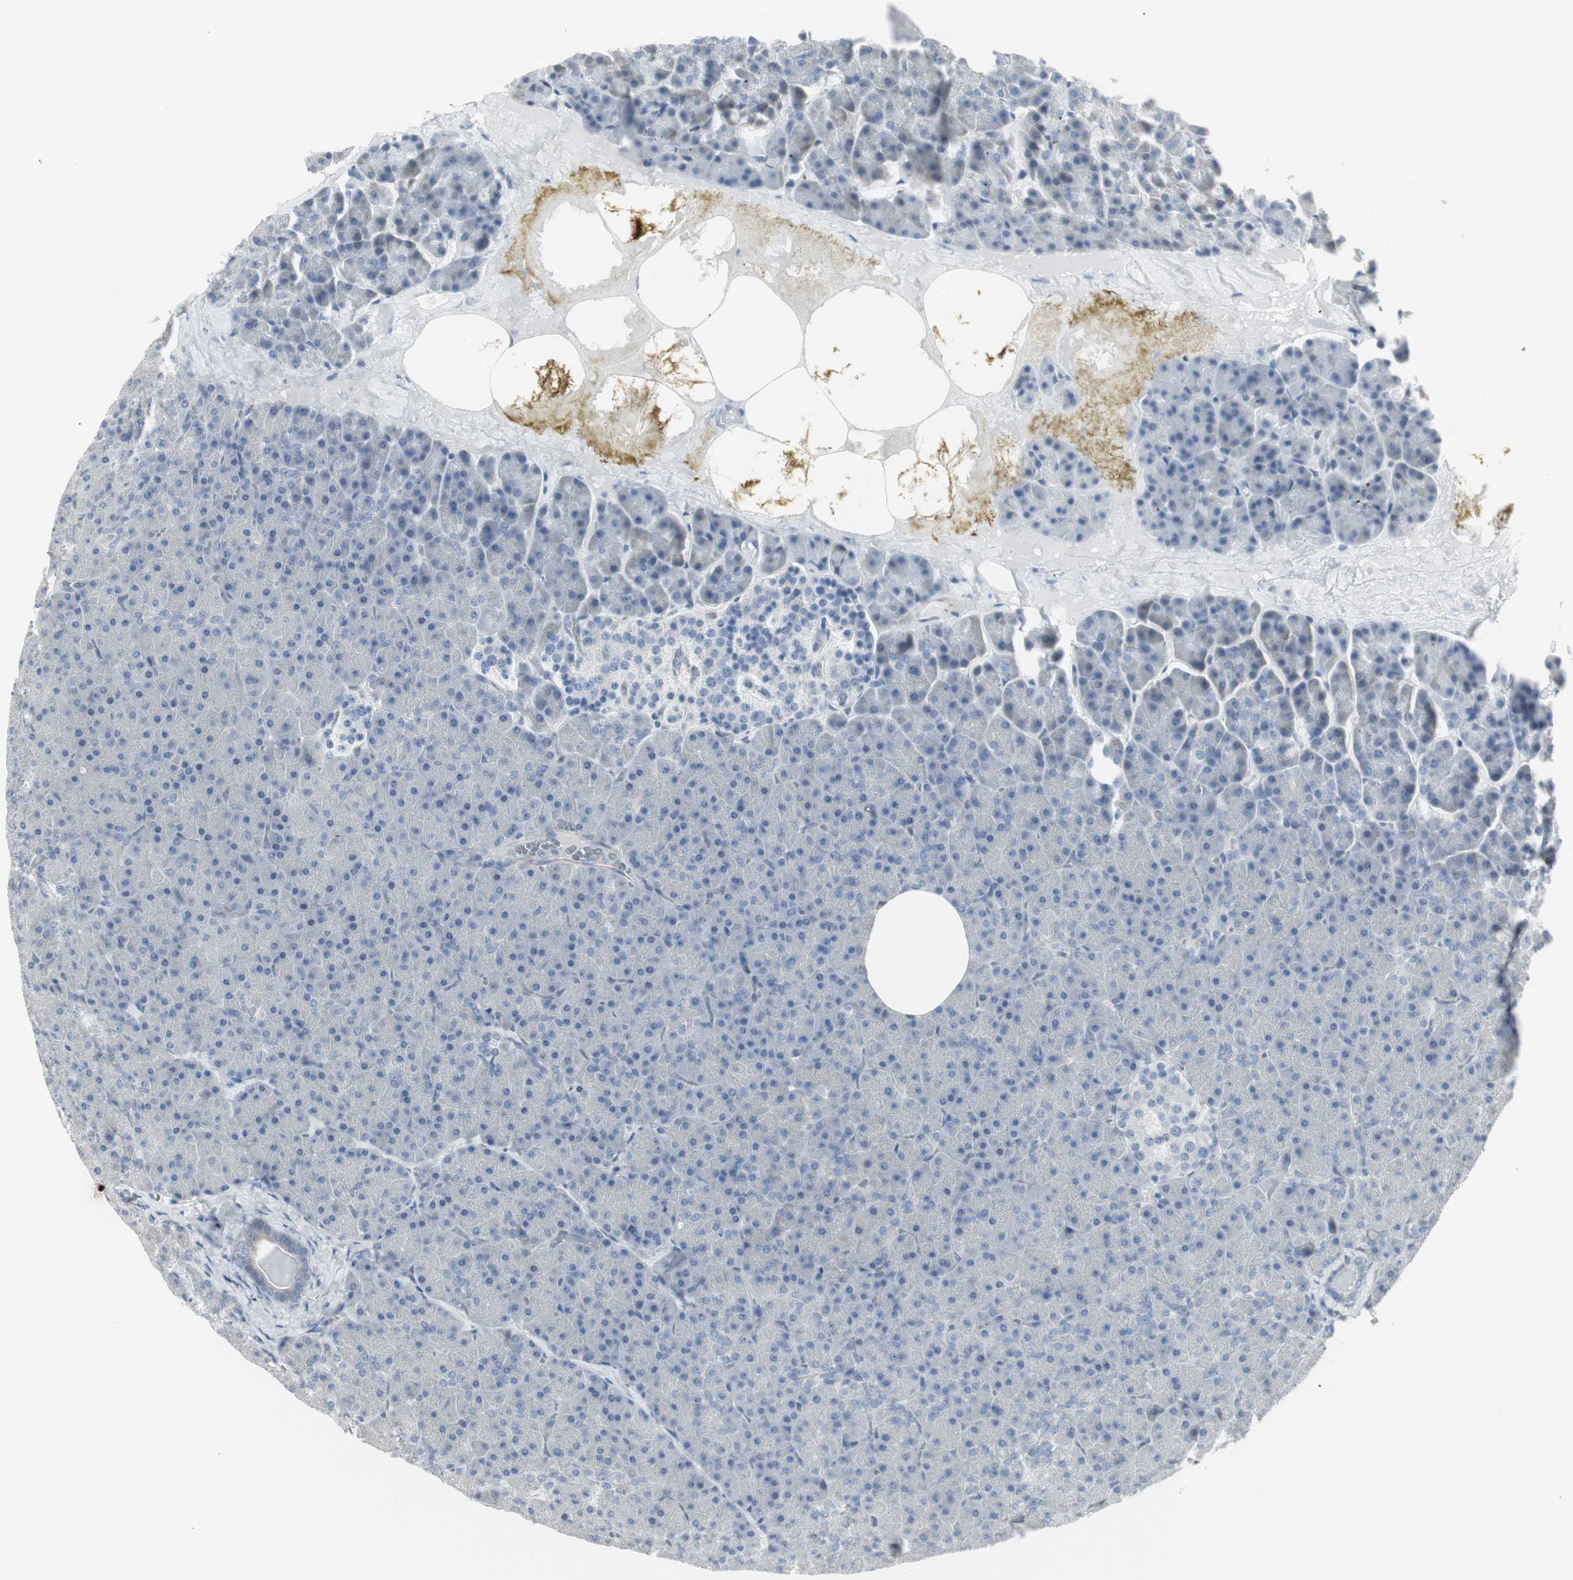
{"staining": {"intensity": "negative", "quantity": "none", "location": "none"}, "tissue": "pancreas", "cell_type": "Exocrine glandular cells", "image_type": "normal", "snomed": [{"axis": "morphology", "description": "Normal tissue, NOS"}, {"axis": "topography", "description": "Pancreas"}], "caption": "Unremarkable pancreas was stained to show a protein in brown. There is no significant staining in exocrine glandular cells.", "gene": "DMPK", "patient": {"sex": "female", "age": 35}}